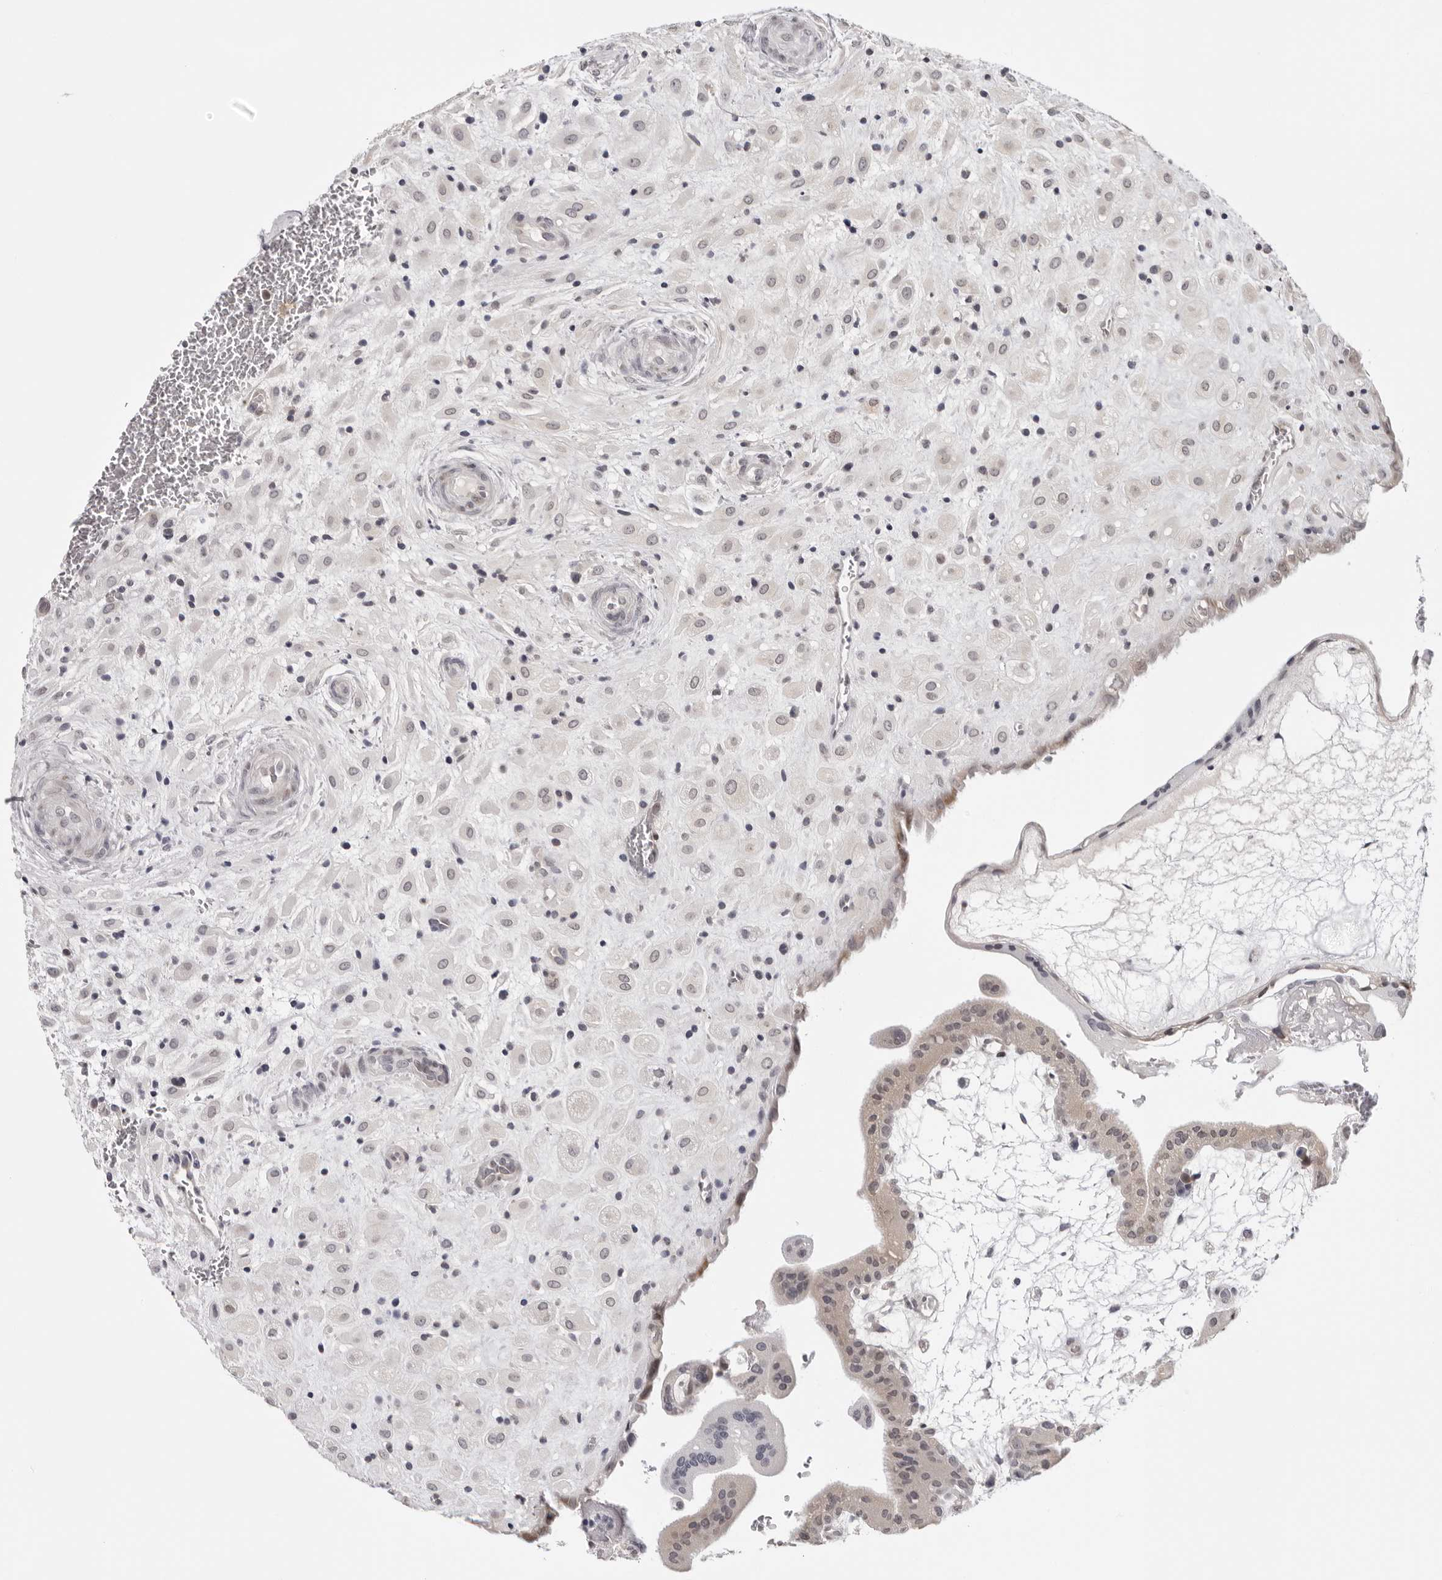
{"staining": {"intensity": "negative", "quantity": "none", "location": "none"}, "tissue": "placenta", "cell_type": "Decidual cells", "image_type": "normal", "snomed": [{"axis": "morphology", "description": "Normal tissue, NOS"}, {"axis": "topography", "description": "Placenta"}], "caption": "The micrograph reveals no staining of decidual cells in benign placenta.", "gene": "PRUNE1", "patient": {"sex": "female", "age": 35}}